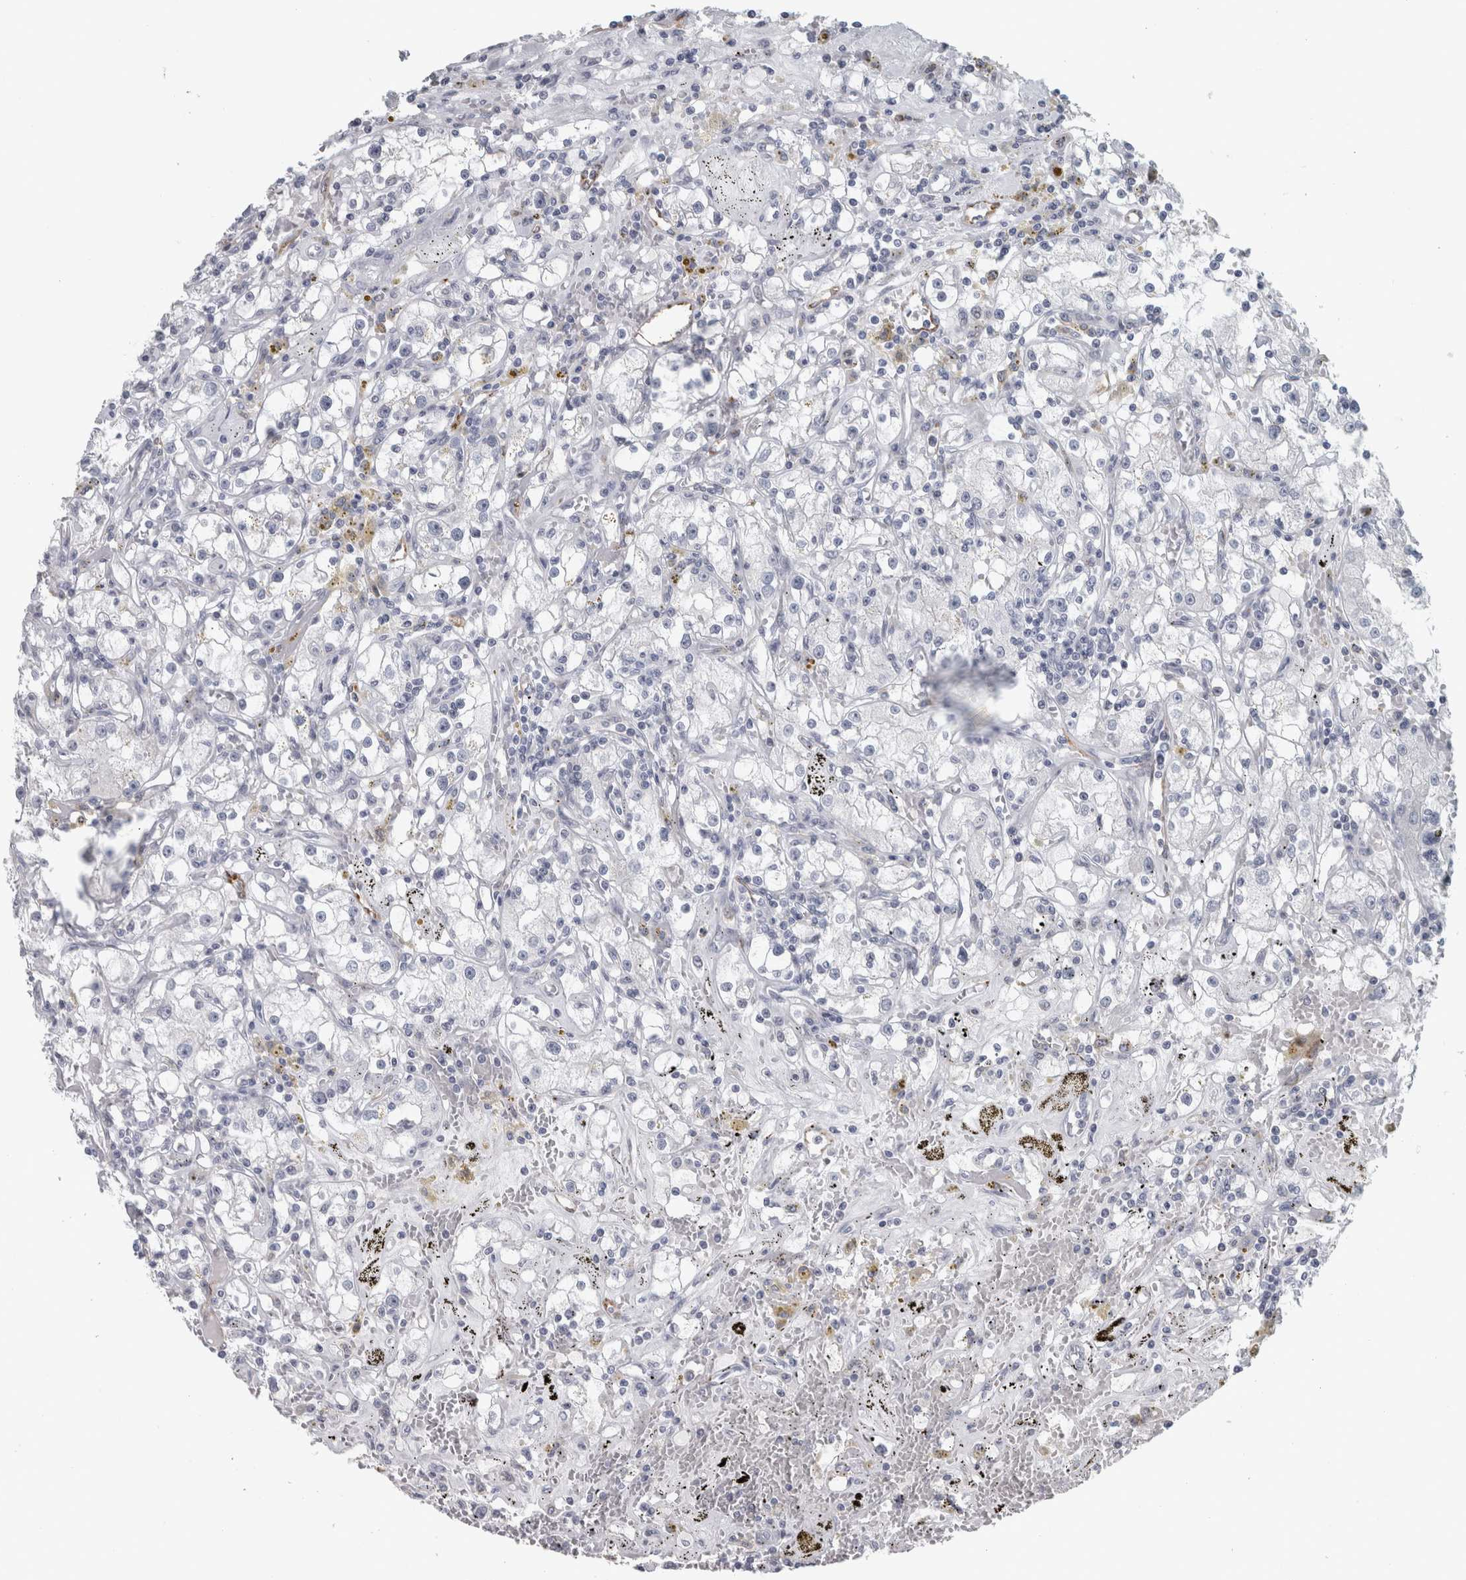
{"staining": {"intensity": "negative", "quantity": "none", "location": "none"}, "tissue": "renal cancer", "cell_type": "Tumor cells", "image_type": "cancer", "snomed": [{"axis": "morphology", "description": "Adenocarcinoma, NOS"}, {"axis": "topography", "description": "Kidney"}], "caption": "Image shows no protein positivity in tumor cells of renal cancer tissue. The staining was performed using DAB to visualize the protein expression in brown, while the nuclei were stained in blue with hematoxylin (Magnification: 20x).", "gene": "CPE", "patient": {"sex": "male", "age": 56}}